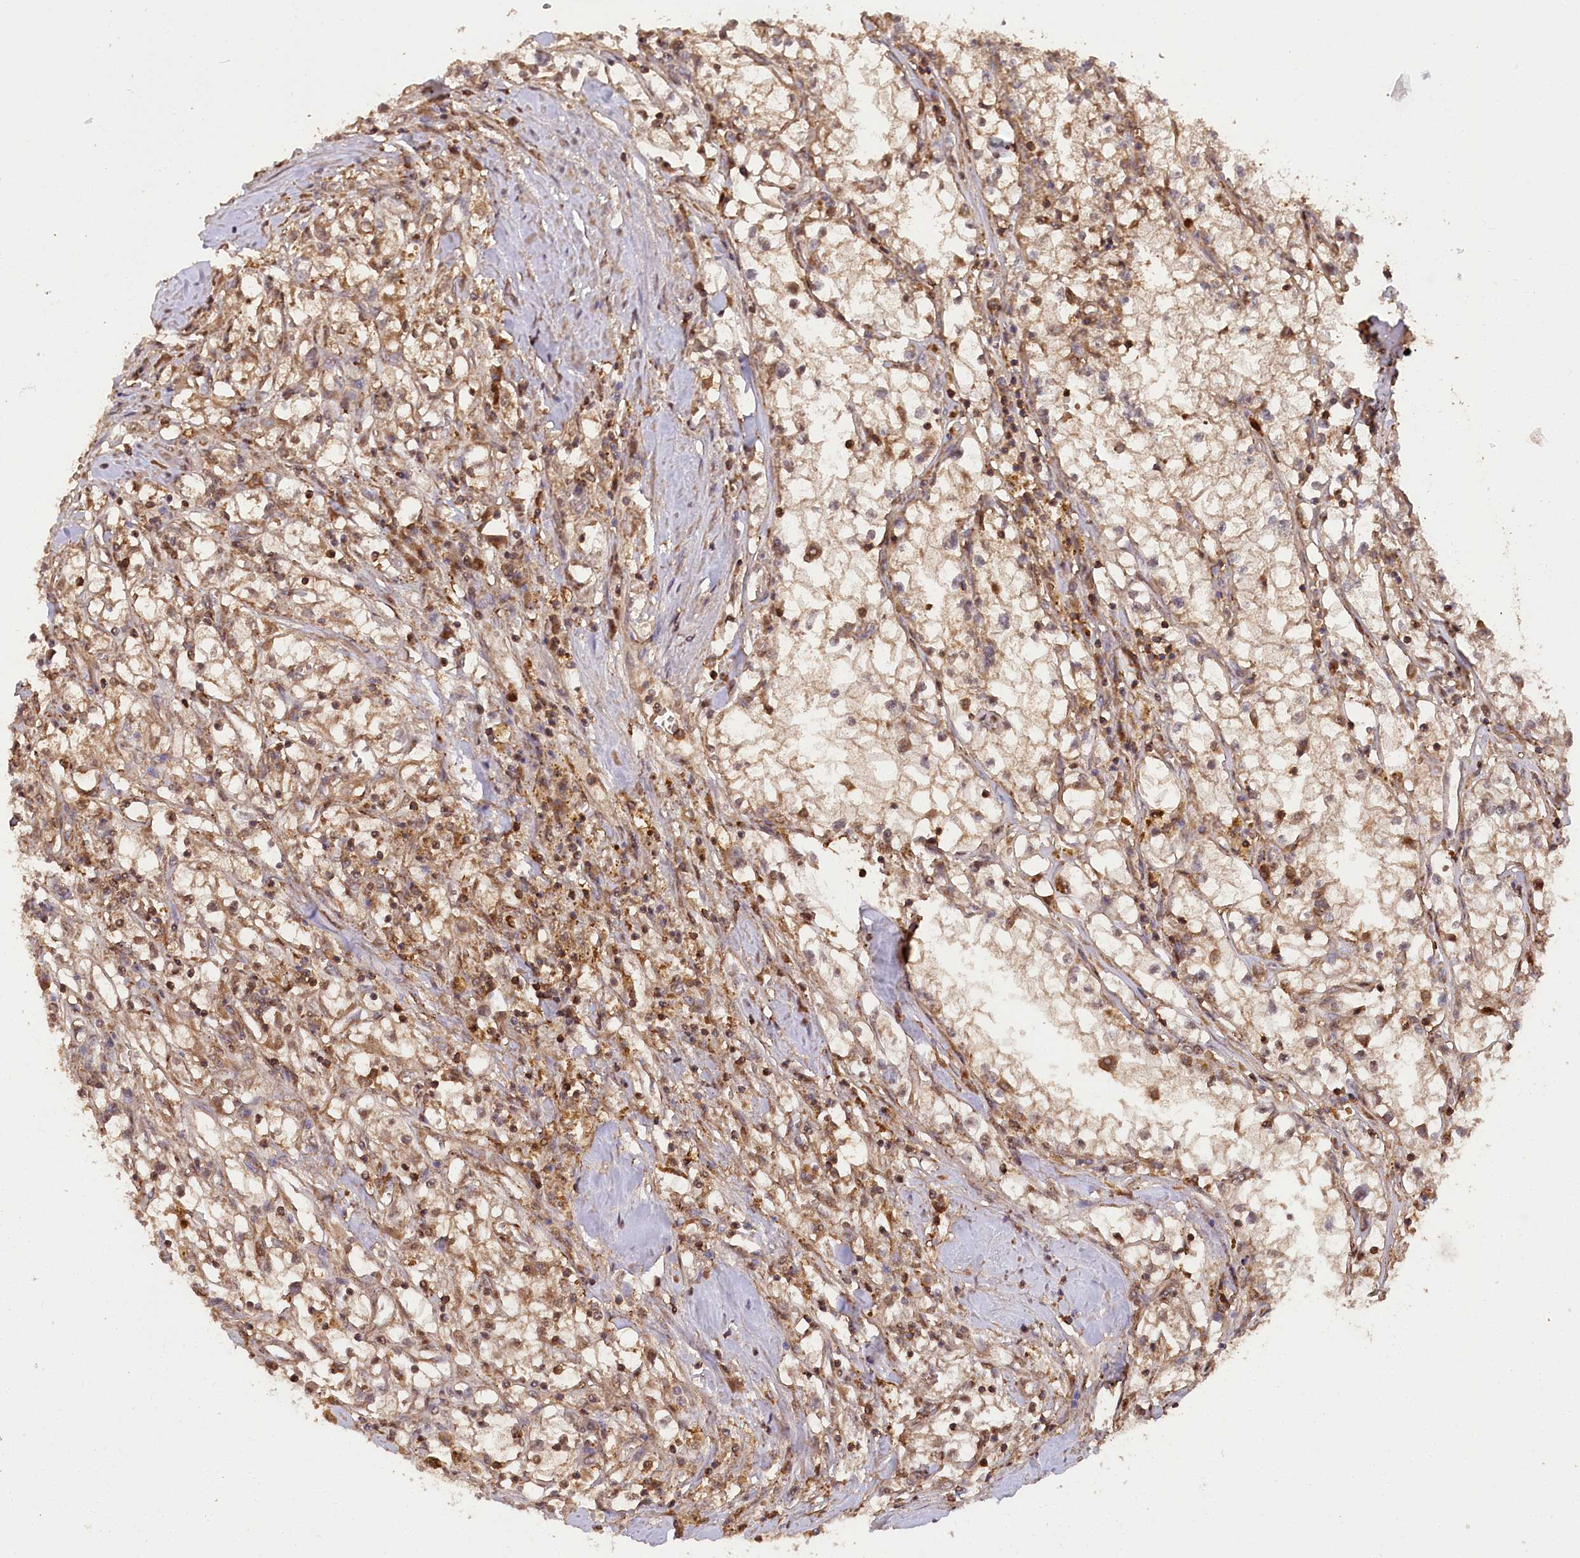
{"staining": {"intensity": "moderate", "quantity": ">75%", "location": "cytoplasmic/membranous"}, "tissue": "renal cancer", "cell_type": "Tumor cells", "image_type": "cancer", "snomed": [{"axis": "morphology", "description": "Adenocarcinoma, NOS"}, {"axis": "topography", "description": "Kidney"}], "caption": "Human renal adenocarcinoma stained for a protein (brown) exhibits moderate cytoplasmic/membranous positive expression in about >75% of tumor cells.", "gene": "LSG1", "patient": {"sex": "male", "age": 56}}